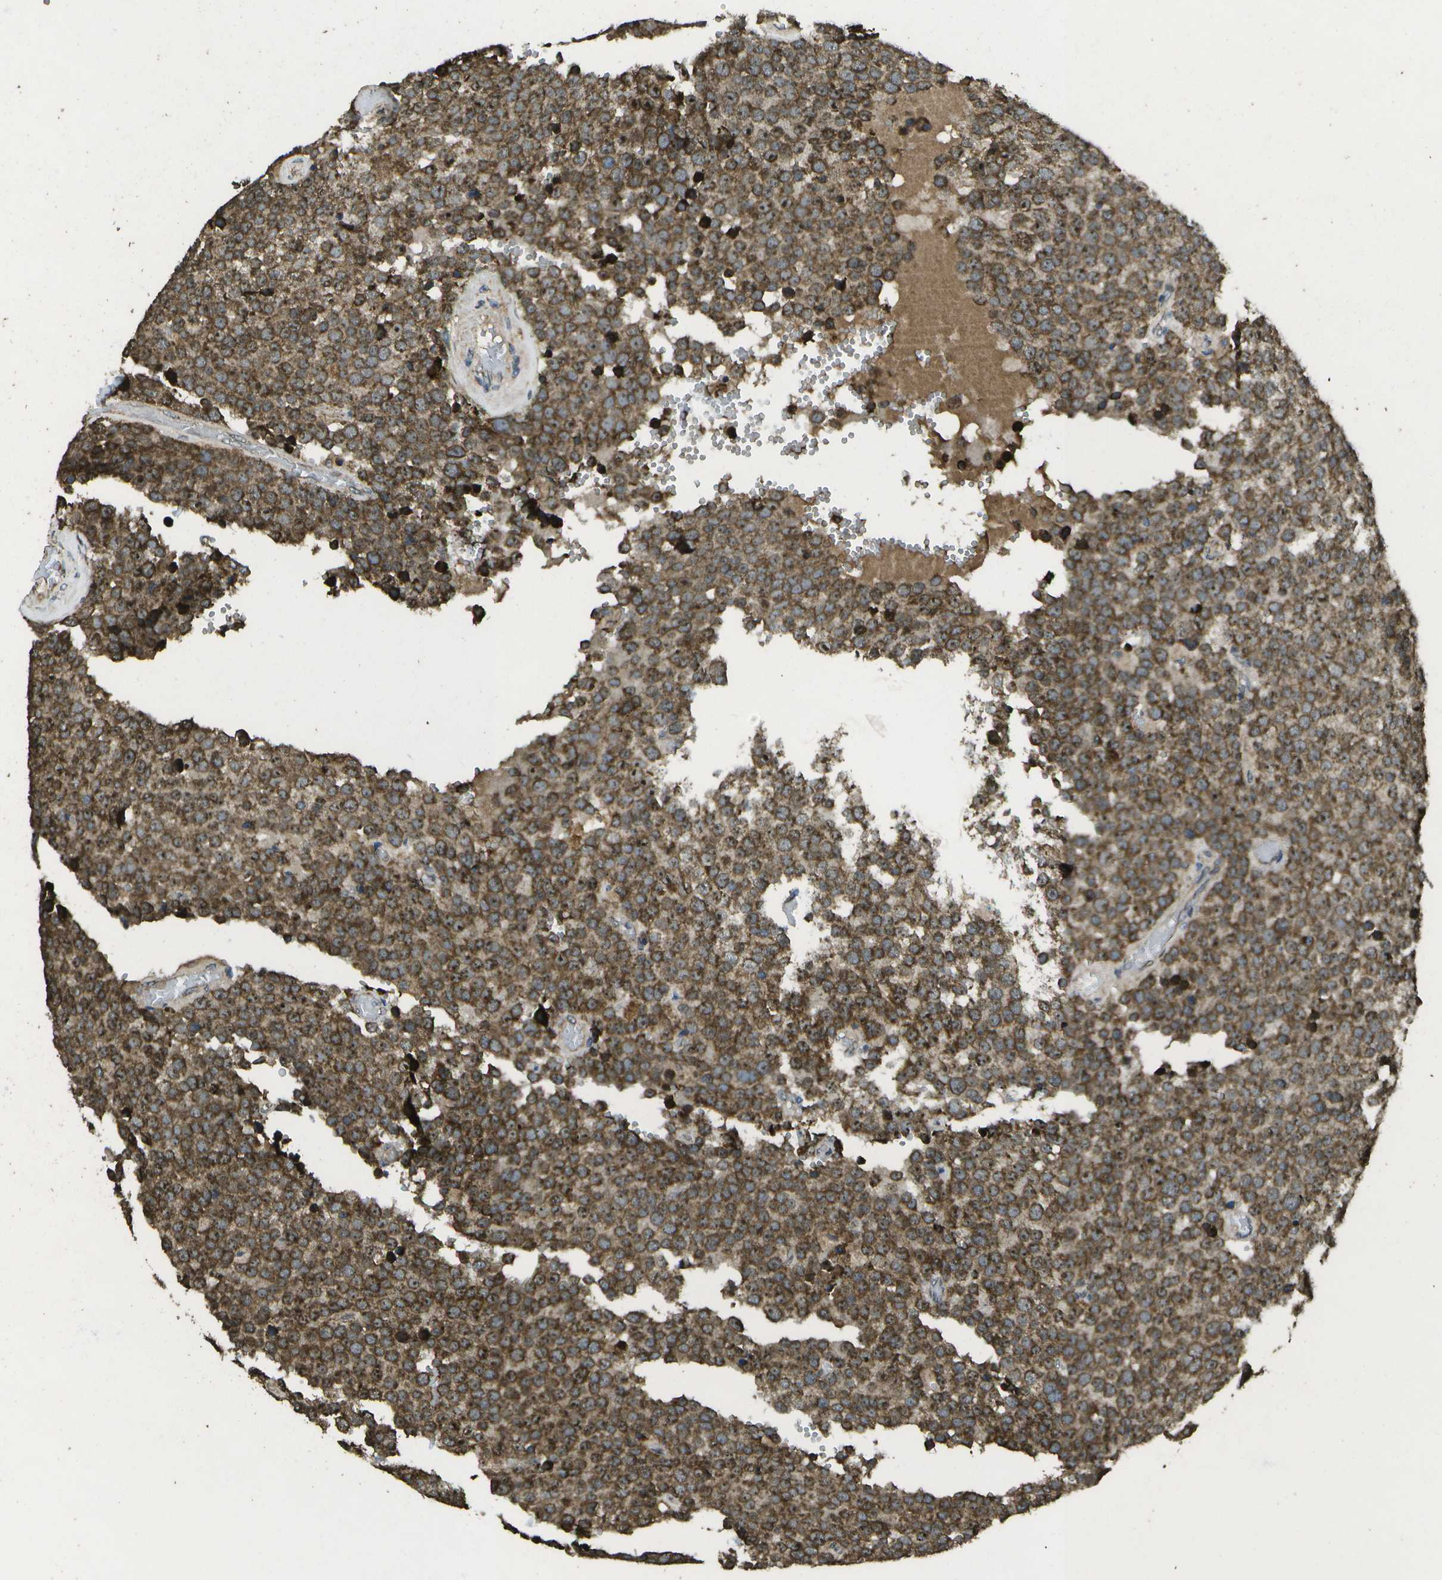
{"staining": {"intensity": "moderate", "quantity": ">75%", "location": "cytoplasmic/membranous"}, "tissue": "testis cancer", "cell_type": "Tumor cells", "image_type": "cancer", "snomed": [{"axis": "morphology", "description": "Normal tissue, NOS"}, {"axis": "morphology", "description": "Seminoma, NOS"}, {"axis": "topography", "description": "Testis"}], "caption": "Tumor cells display medium levels of moderate cytoplasmic/membranous positivity in about >75% of cells in human seminoma (testis).", "gene": "HFE", "patient": {"sex": "male", "age": 71}}